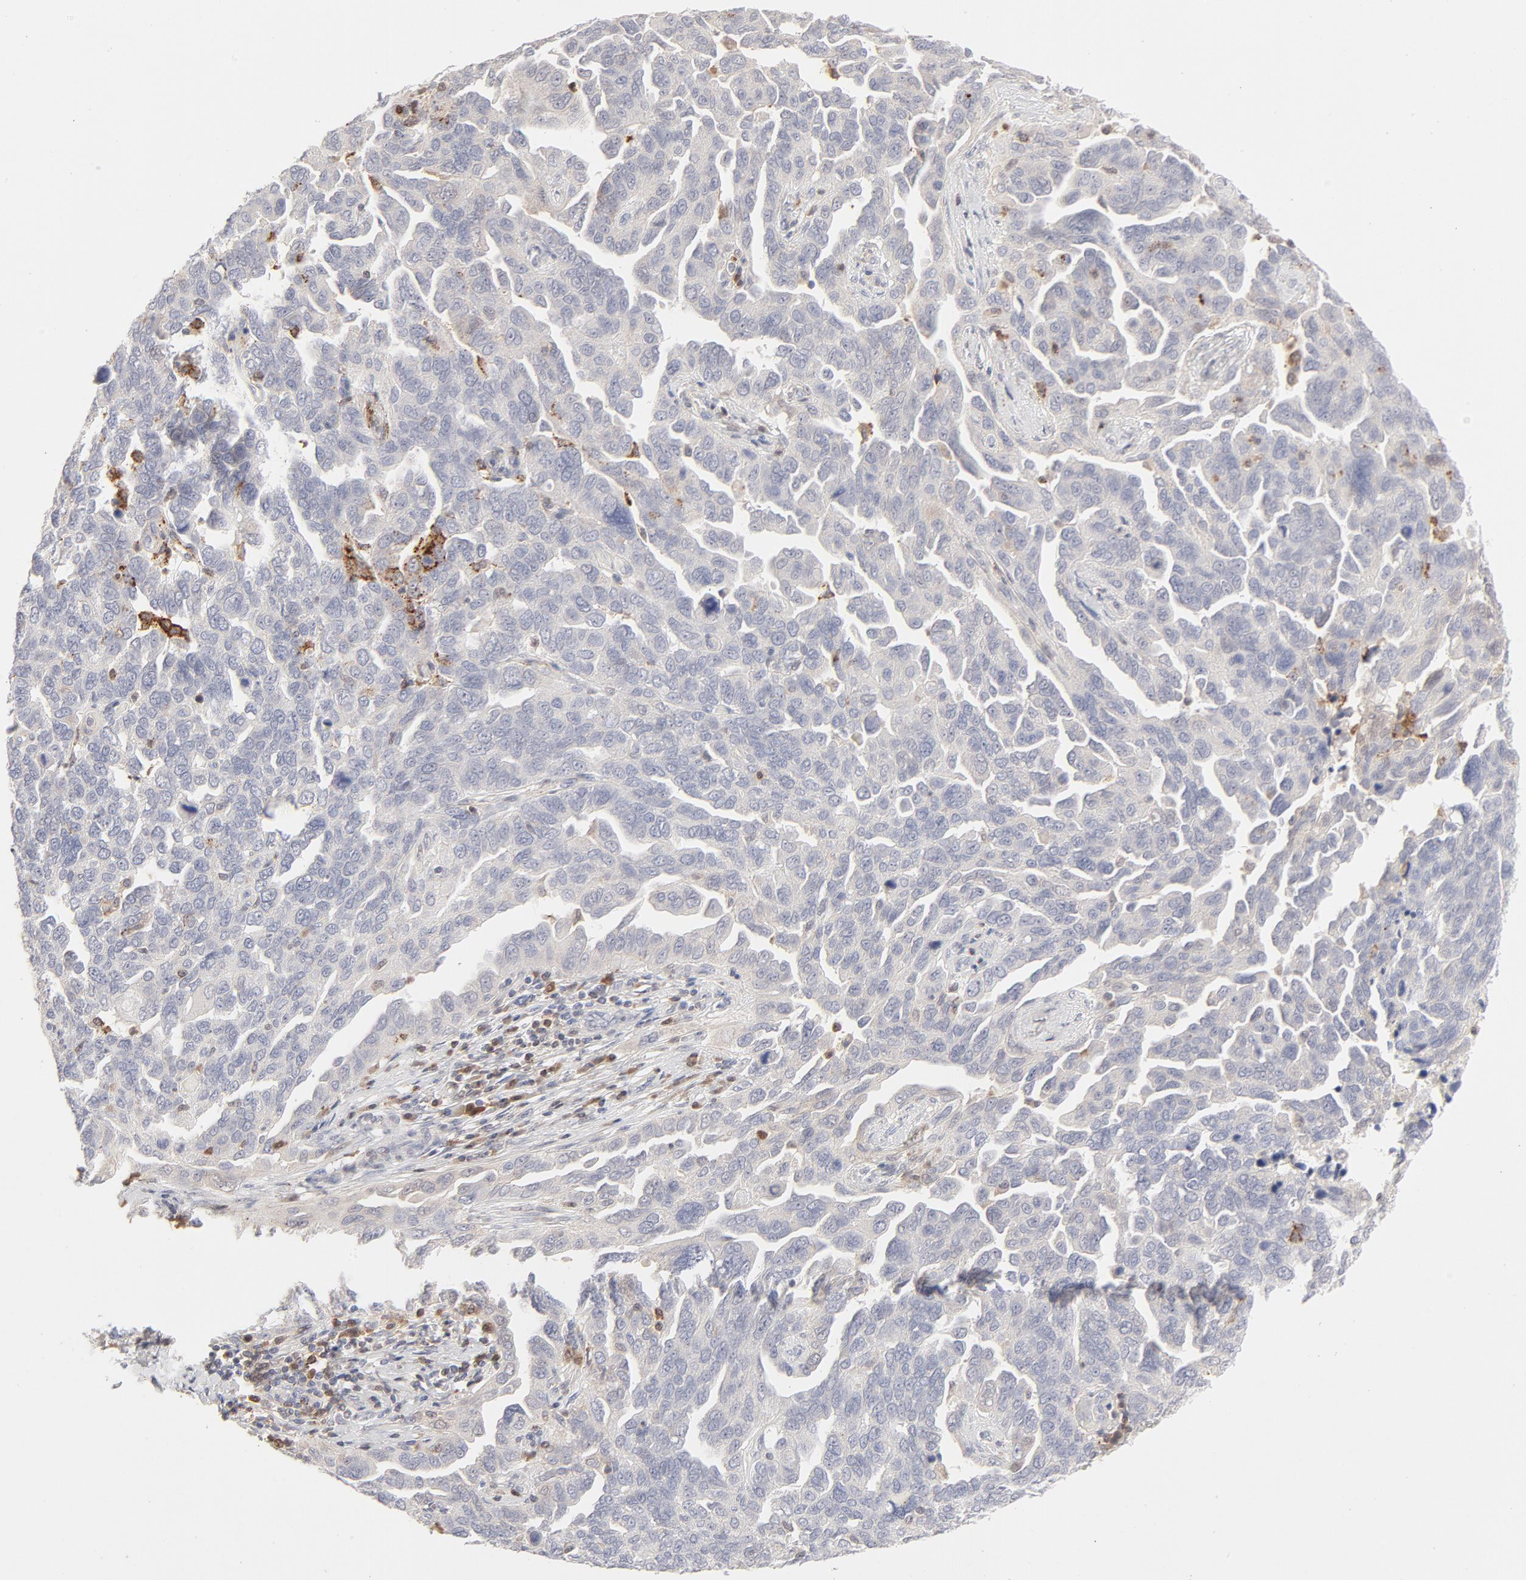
{"staining": {"intensity": "negative", "quantity": "none", "location": "none"}, "tissue": "ovarian cancer", "cell_type": "Tumor cells", "image_type": "cancer", "snomed": [{"axis": "morphology", "description": "Cystadenocarcinoma, serous, NOS"}, {"axis": "topography", "description": "Ovary"}], "caption": "This is a image of immunohistochemistry (IHC) staining of ovarian serous cystadenocarcinoma, which shows no staining in tumor cells. (IHC, brightfield microscopy, high magnification).", "gene": "CDK6", "patient": {"sex": "female", "age": 64}}